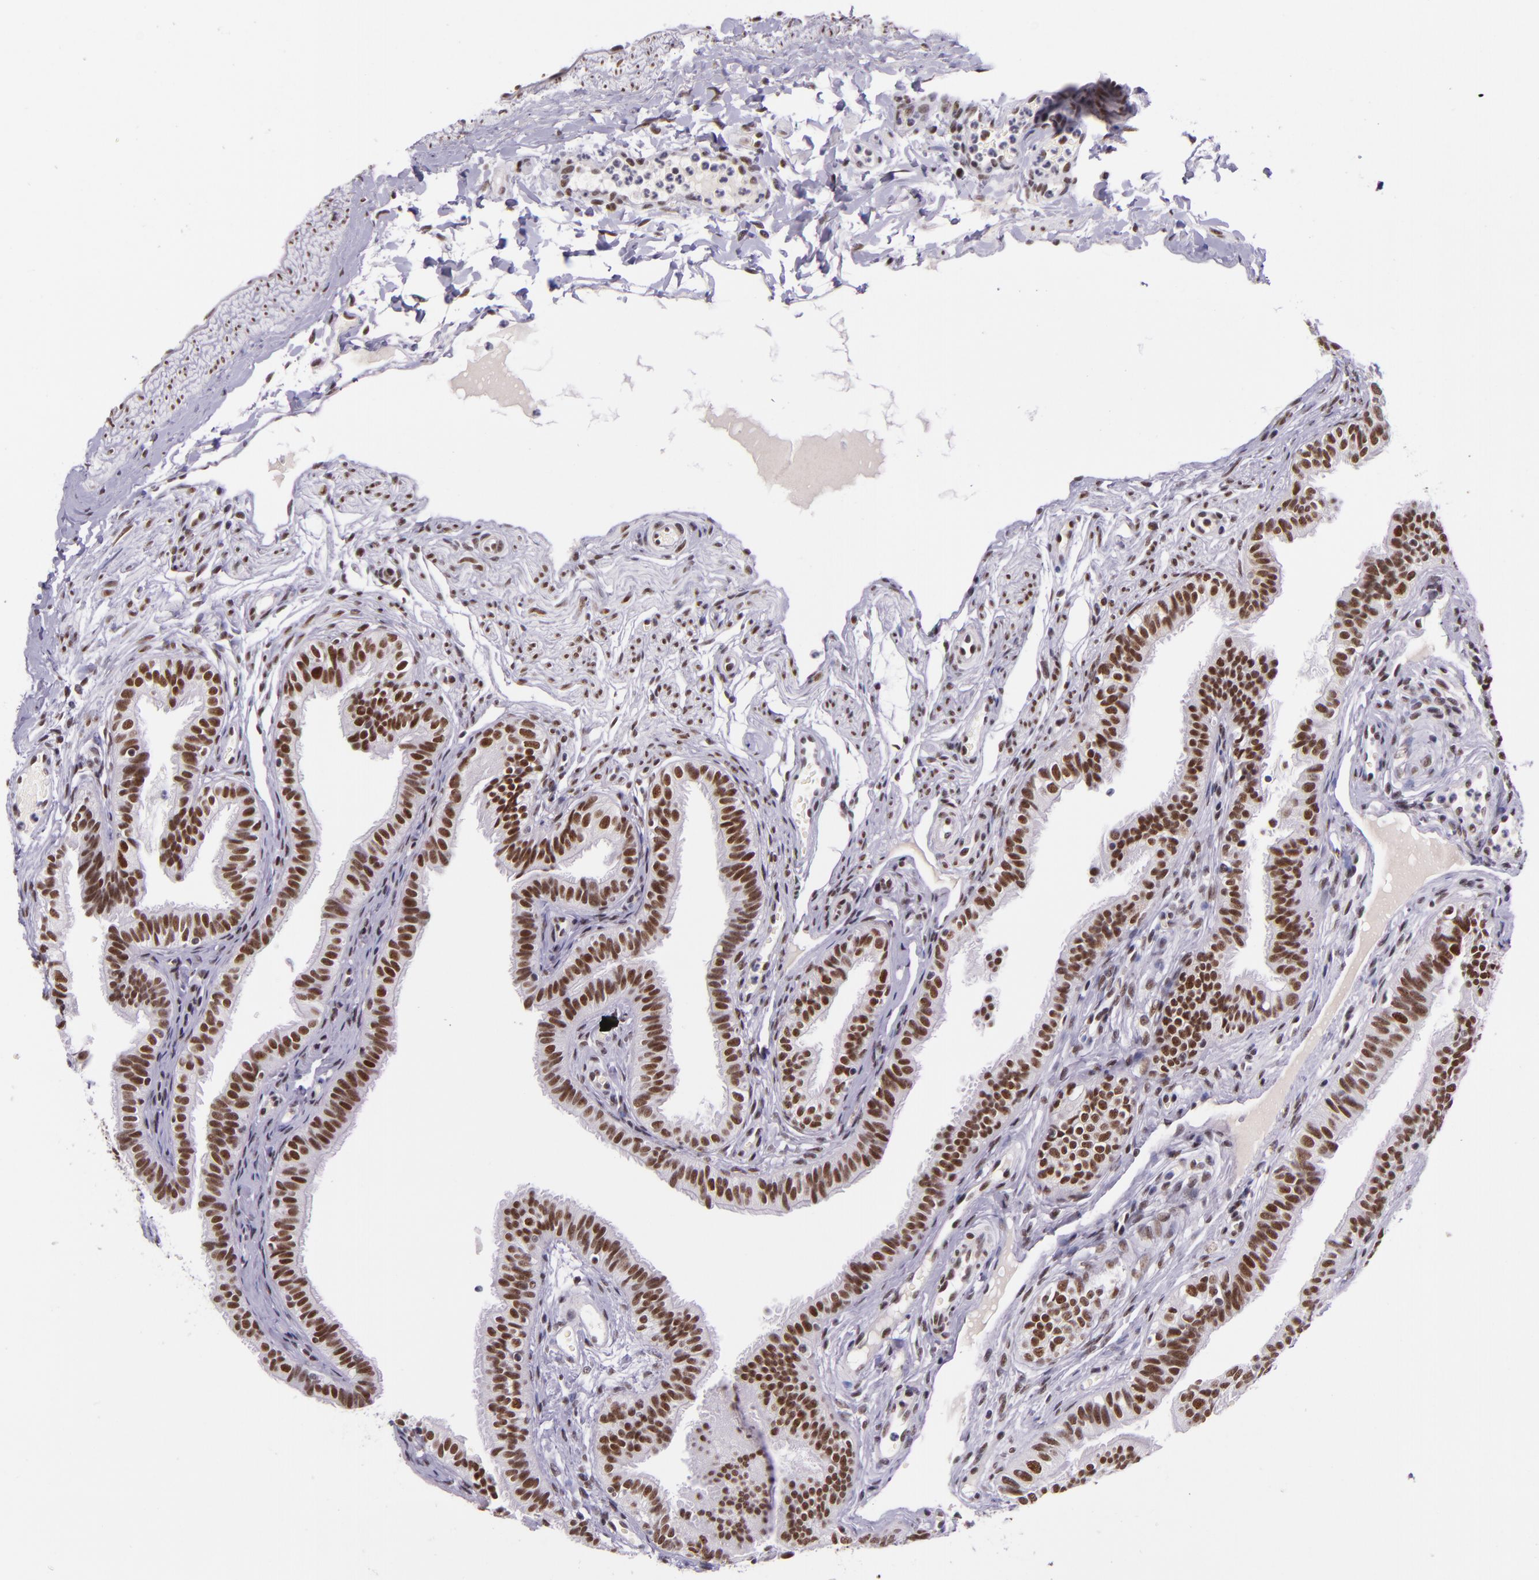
{"staining": {"intensity": "strong", "quantity": ">75%", "location": "nuclear"}, "tissue": "fallopian tube", "cell_type": "Glandular cells", "image_type": "normal", "snomed": [{"axis": "morphology", "description": "Normal tissue, NOS"}, {"axis": "morphology", "description": "Dermoid, NOS"}, {"axis": "topography", "description": "Fallopian tube"}], "caption": "IHC photomicrograph of normal fallopian tube: fallopian tube stained using immunohistochemistry demonstrates high levels of strong protein expression localized specifically in the nuclear of glandular cells, appearing as a nuclear brown color.", "gene": "GPKOW", "patient": {"sex": "female", "age": 33}}